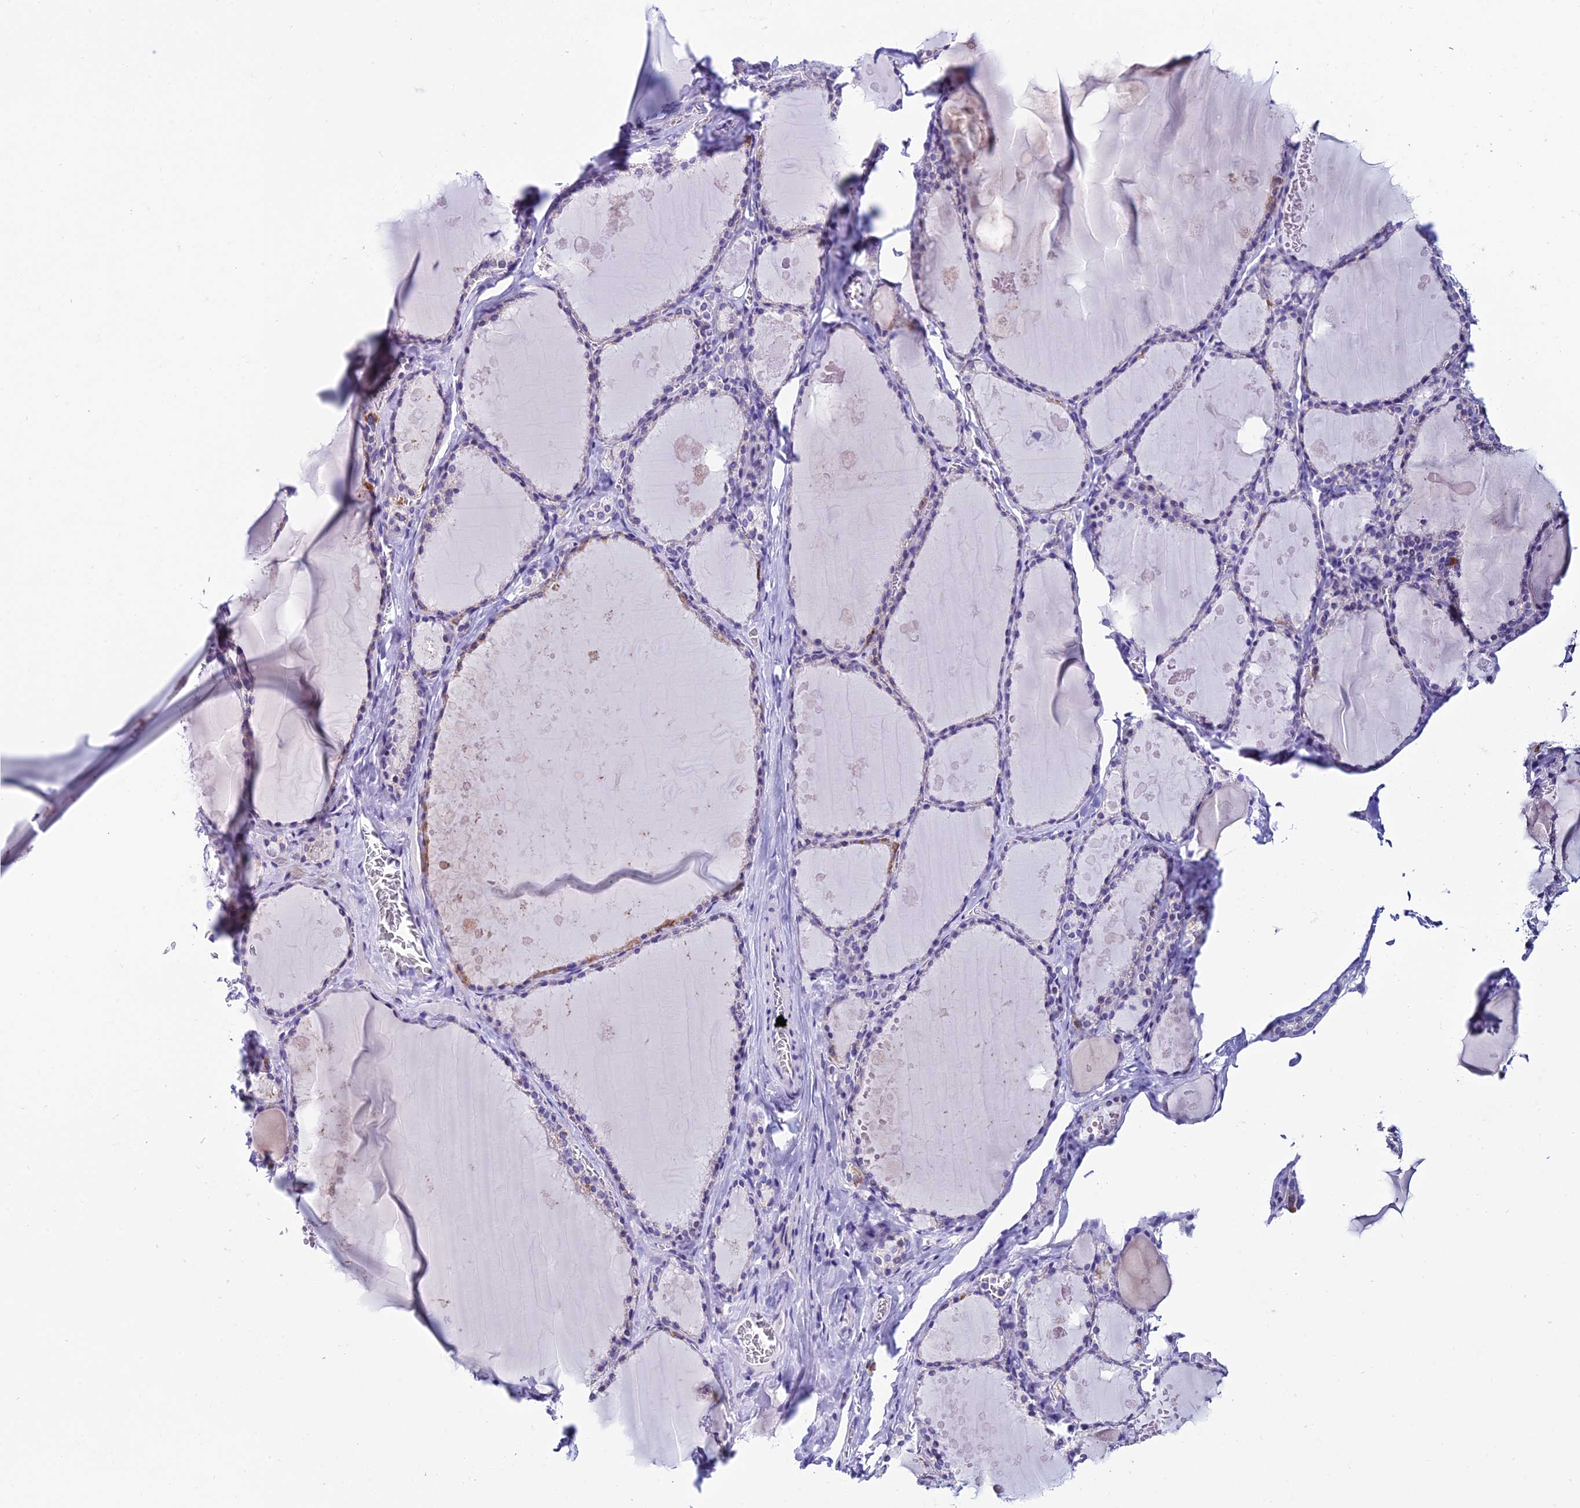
{"staining": {"intensity": "moderate", "quantity": "<25%", "location": "cytoplasmic/membranous"}, "tissue": "thyroid gland", "cell_type": "Glandular cells", "image_type": "normal", "snomed": [{"axis": "morphology", "description": "Normal tissue, NOS"}, {"axis": "topography", "description": "Thyroid gland"}], "caption": "Unremarkable thyroid gland was stained to show a protein in brown. There is low levels of moderate cytoplasmic/membranous staining in about <25% of glandular cells. (DAB = brown stain, brightfield microscopy at high magnification).", "gene": "REEP4", "patient": {"sex": "male", "age": 56}}